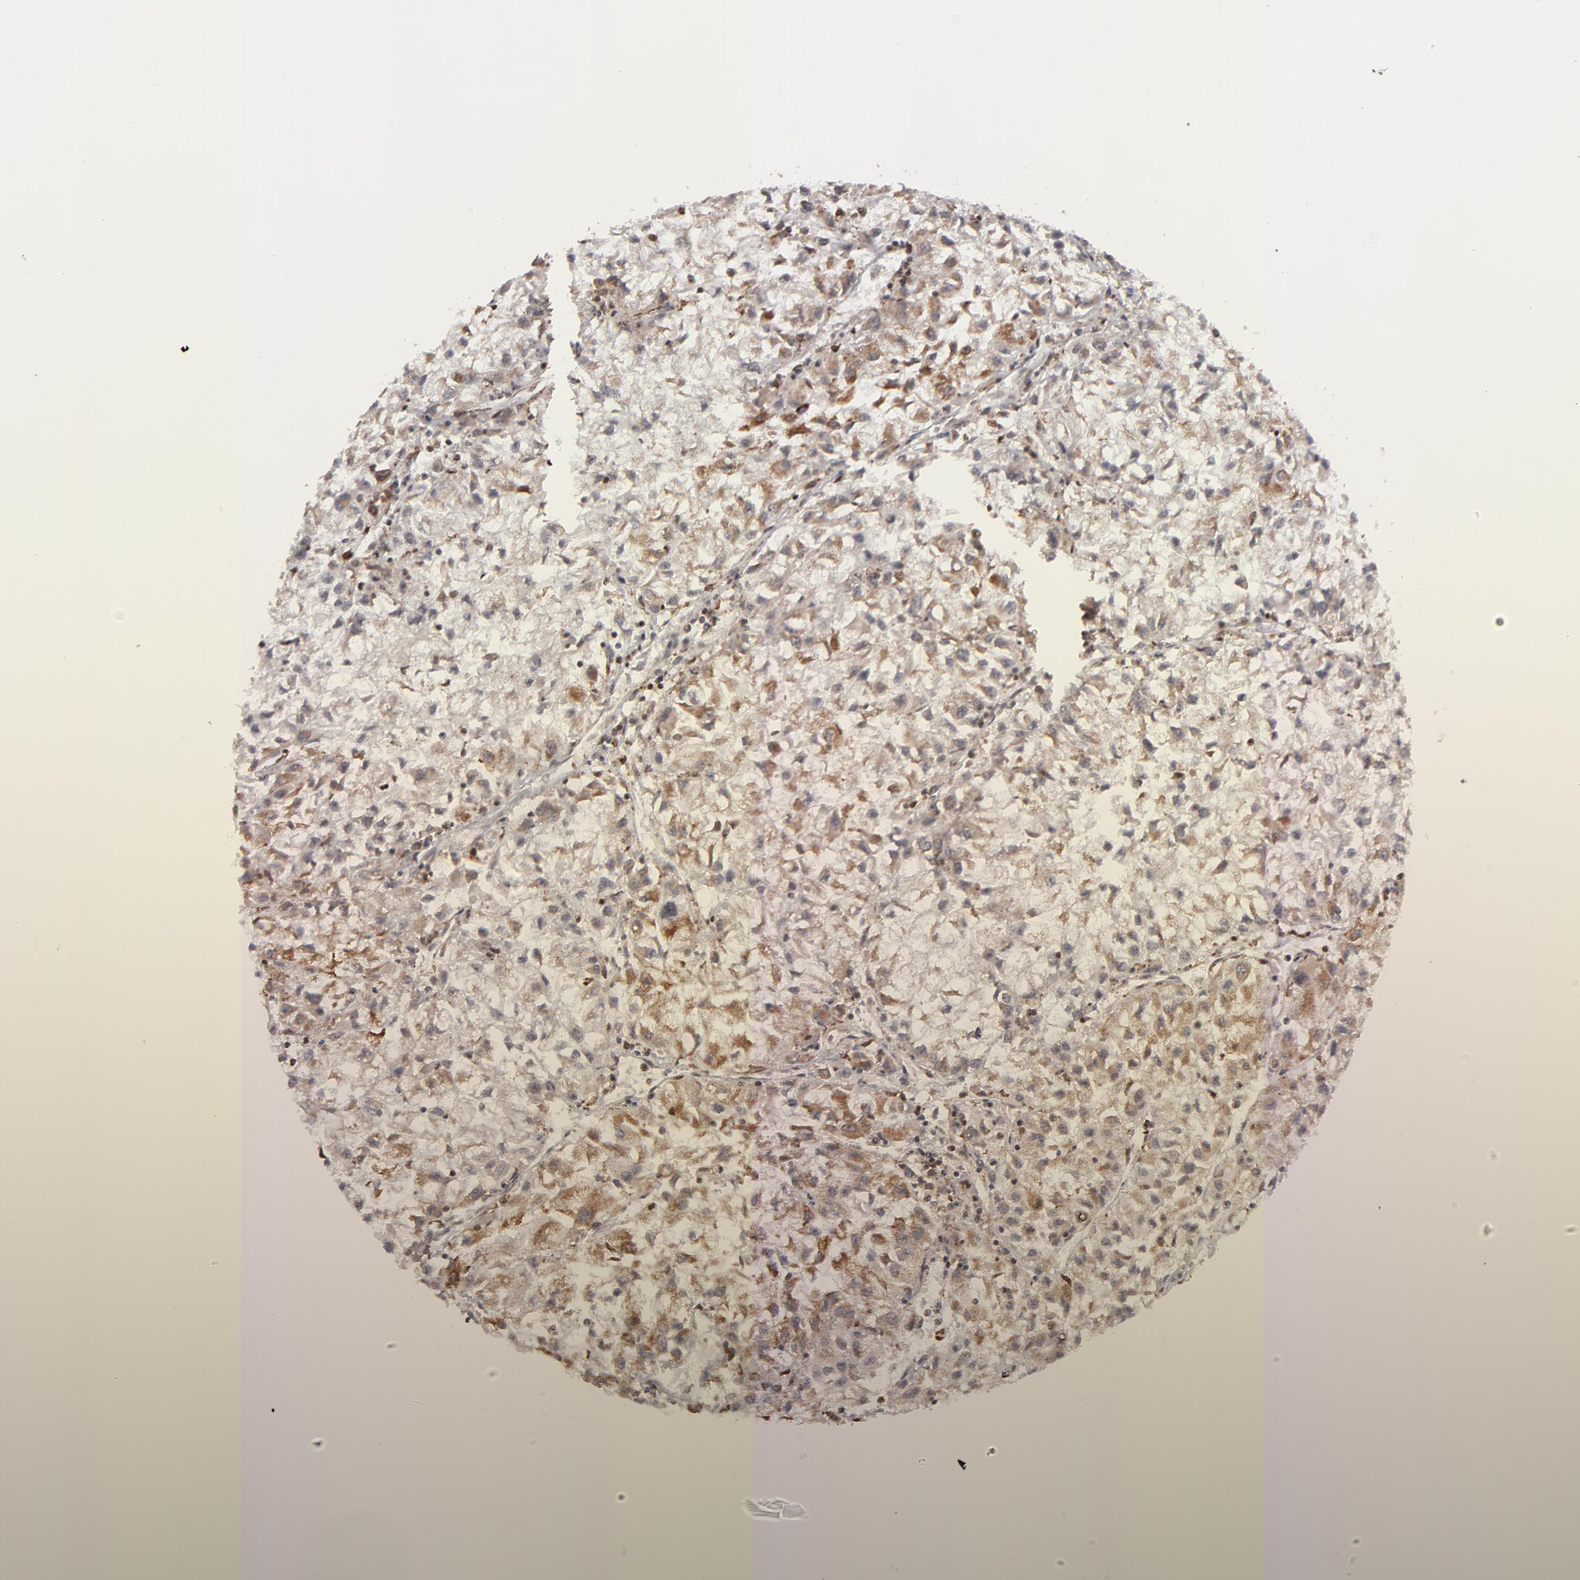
{"staining": {"intensity": "strong", "quantity": ">75%", "location": "cytoplasmic/membranous,nuclear"}, "tissue": "renal cancer", "cell_type": "Tumor cells", "image_type": "cancer", "snomed": [{"axis": "morphology", "description": "Adenocarcinoma, NOS"}, {"axis": "topography", "description": "Kidney"}], "caption": "Immunohistochemical staining of human renal cancer (adenocarcinoma) demonstrates high levels of strong cytoplasmic/membranous and nuclear expression in about >75% of tumor cells. Immunohistochemistry (ihc) stains the protein in brown and the nuclei are stained blue.", "gene": "RGS6", "patient": {"sex": "male", "age": 59}}